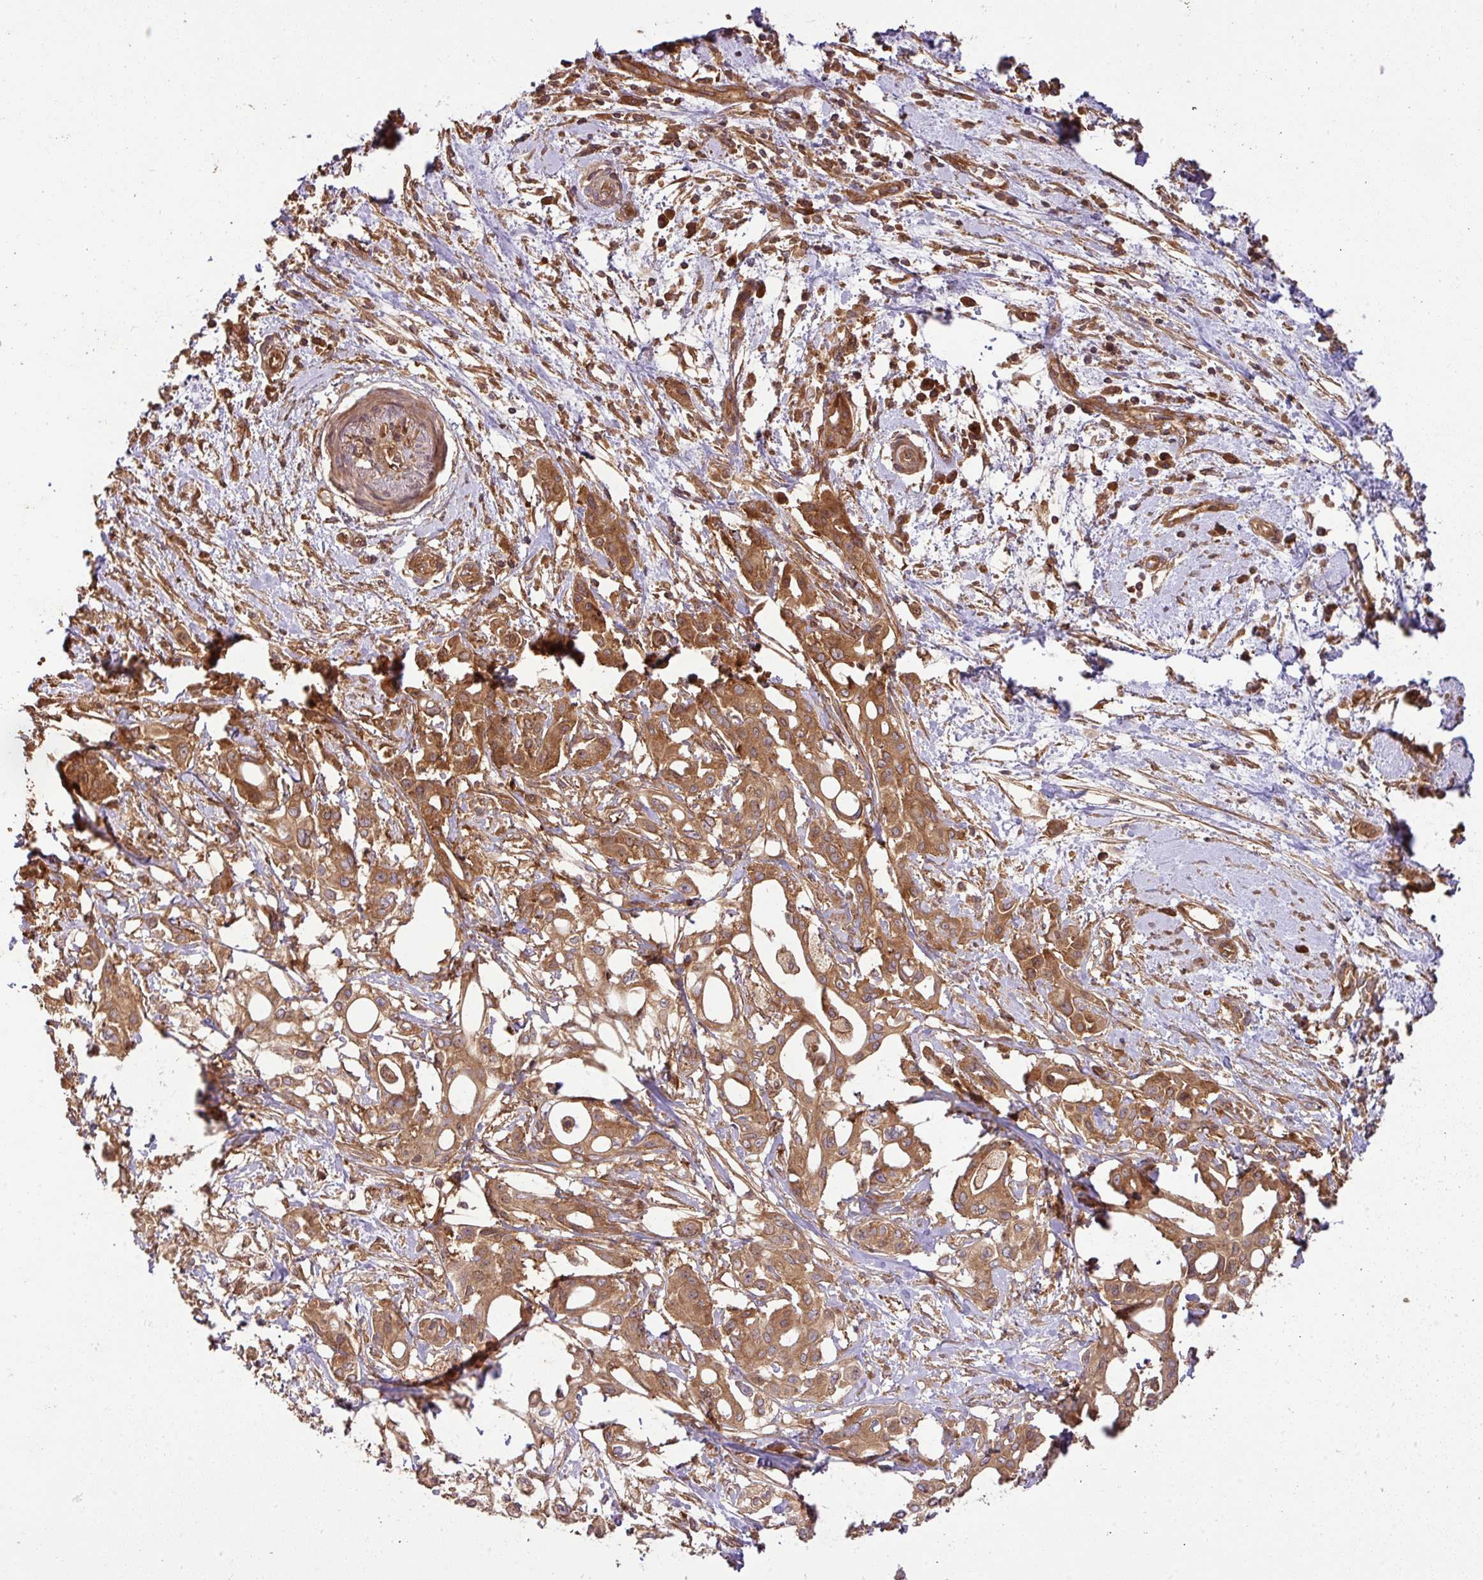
{"staining": {"intensity": "moderate", "quantity": ">75%", "location": "cytoplasmic/membranous,nuclear"}, "tissue": "pancreatic cancer", "cell_type": "Tumor cells", "image_type": "cancer", "snomed": [{"axis": "morphology", "description": "Adenocarcinoma, NOS"}, {"axis": "topography", "description": "Pancreas"}], "caption": "Protein staining of pancreatic cancer (adenocarcinoma) tissue exhibits moderate cytoplasmic/membranous and nuclear expression in about >75% of tumor cells.", "gene": "GSPT1", "patient": {"sex": "female", "age": 68}}